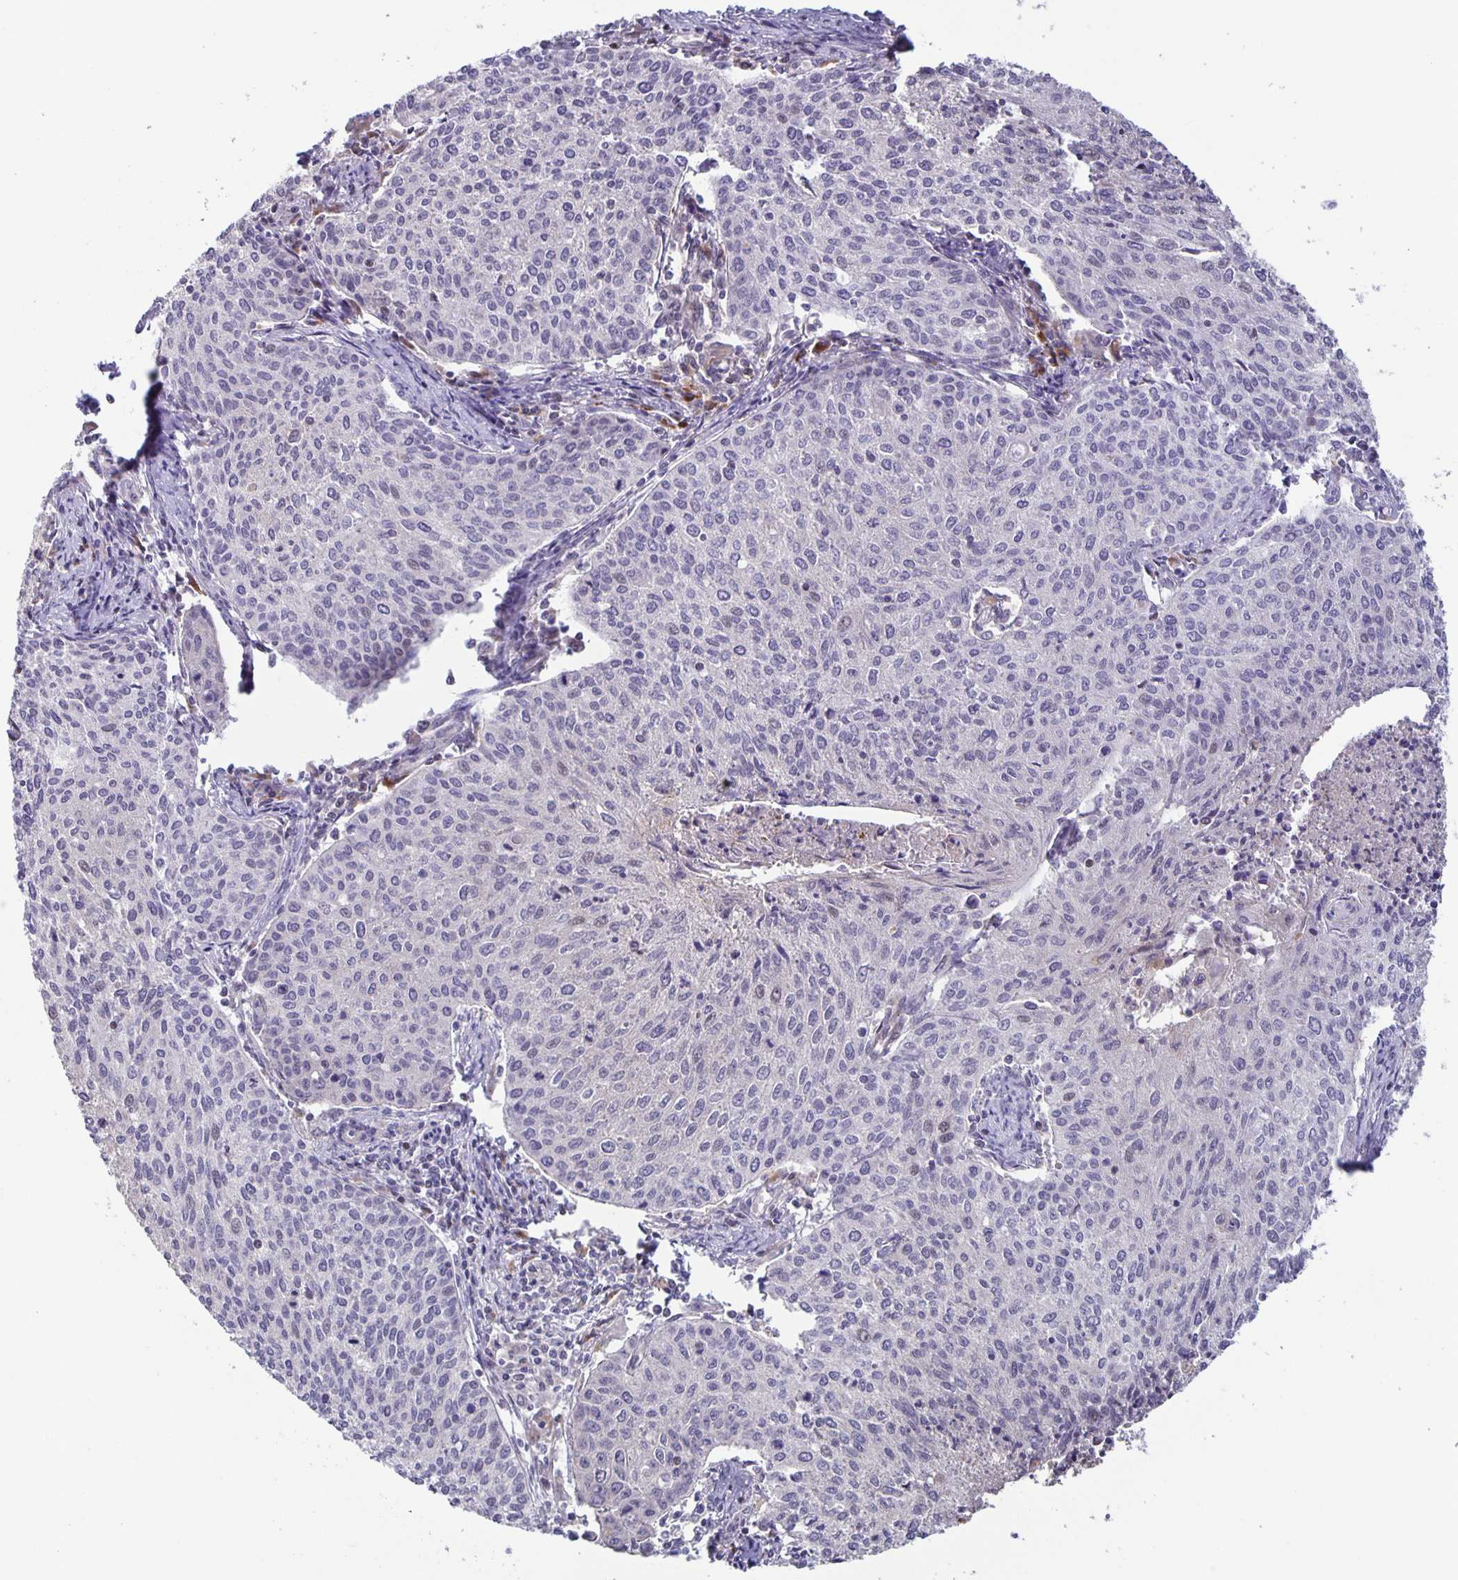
{"staining": {"intensity": "negative", "quantity": "none", "location": "none"}, "tissue": "cervical cancer", "cell_type": "Tumor cells", "image_type": "cancer", "snomed": [{"axis": "morphology", "description": "Squamous cell carcinoma, NOS"}, {"axis": "topography", "description": "Cervix"}], "caption": "This is an IHC micrograph of cervical squamous cell carcinoma. There is no expression in tumor cells.", "gene": "MAPK12", "patient": {"sex": "female", "age": 38}}